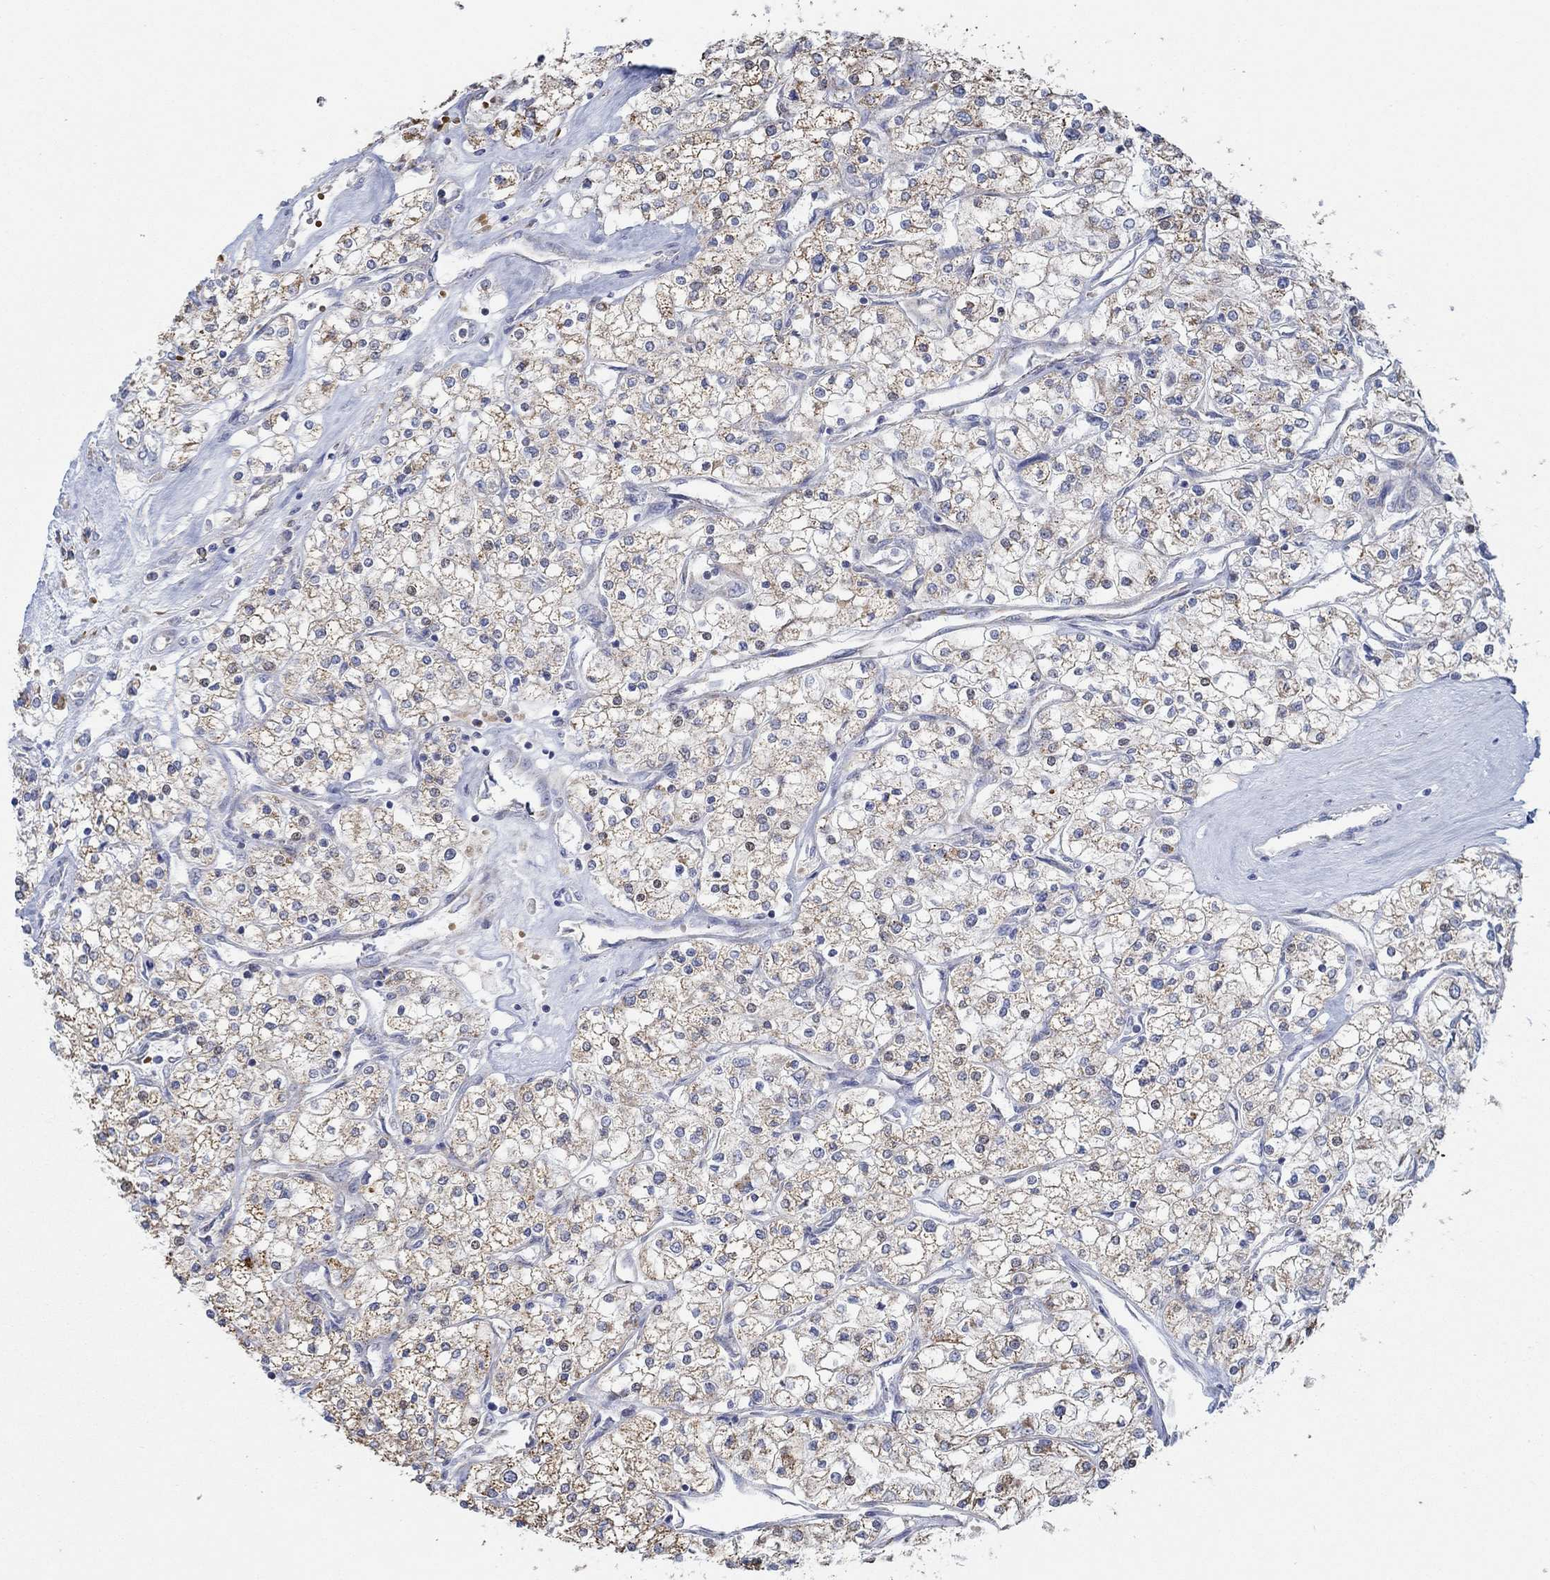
{"staining": {"intensity": "moderate", "quantity": ">75%", "location": "cytoplasmic/membranous"}, "tissue": "renal cancer", "cell_type": "Tumor cells", "image_type": "cancer", "snomed": [{"axis": "morphology", "description": "Adenocarcinoma, NOS"}, {"axis": "topography", "description": "Kidney"}], "caption": "The micrograph shows a brown stain indicating the presence of a protein in the cytoplasmic/membranous of tumor cells in renal adenocarcinoma.", "gene": "GLOD5", "patient": {"sex": "male", "age": 80}}